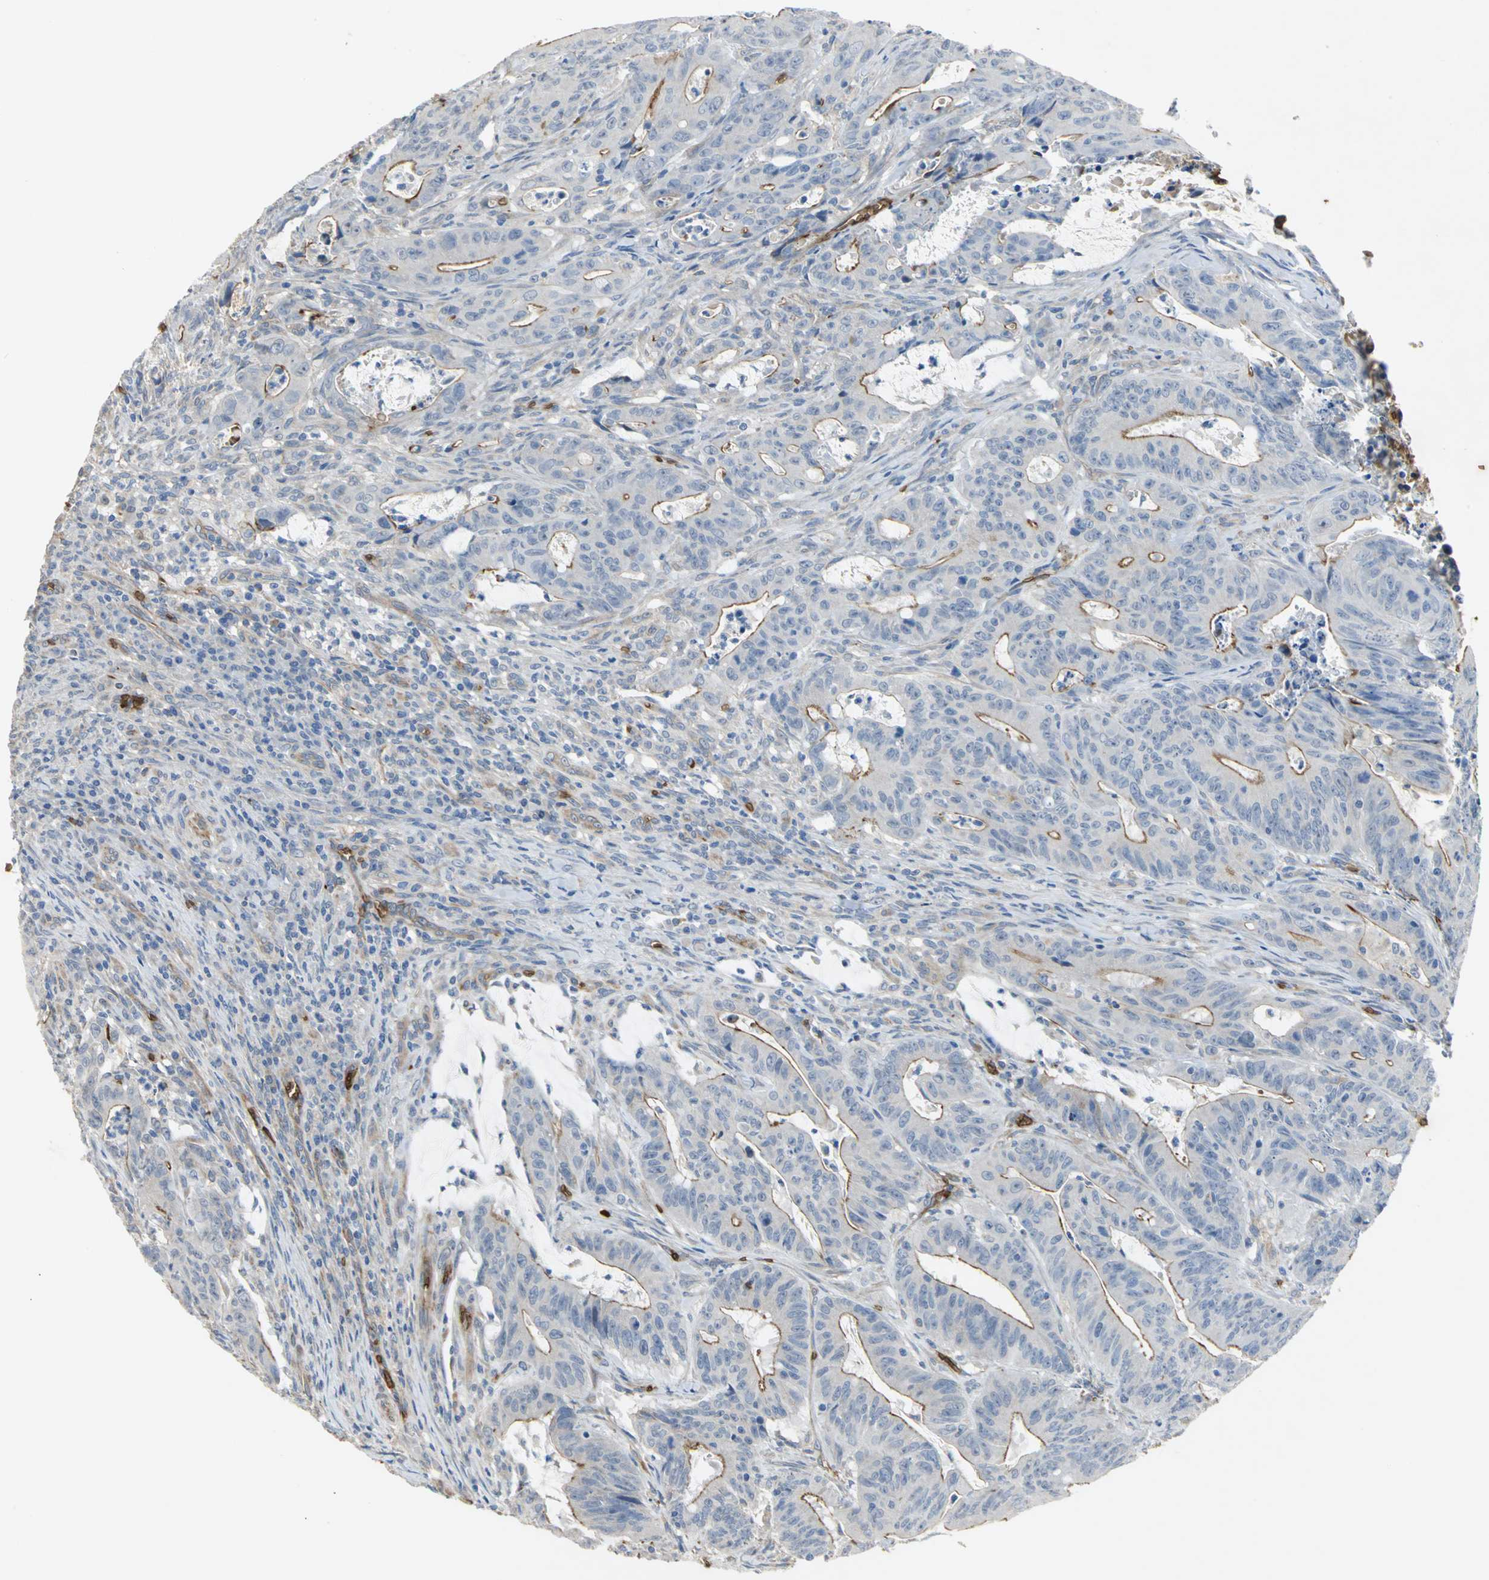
{"staining": {"intensity": "moderate", "quantity": "25%-75%", "location": "cytoplasmic/membranous"}, "tissue": "colorectal cancer", "cell_type": "Tumor cells", "image_type": "cancer", "snomed": [{"axis": "morphology", "description": "Adenocarcinoma, NOS"}, {"axis": "topography", "description": "Colon"}], "caption": "Adenocarcinoma (colorectal) stained with DAB IHC demonstrates medium levels of moderate cytoplasmic/membranous expression in about 25%-75% of tumor cells.", "gene": "TREM1", "patient": {"sex": "male", "age": 45}}